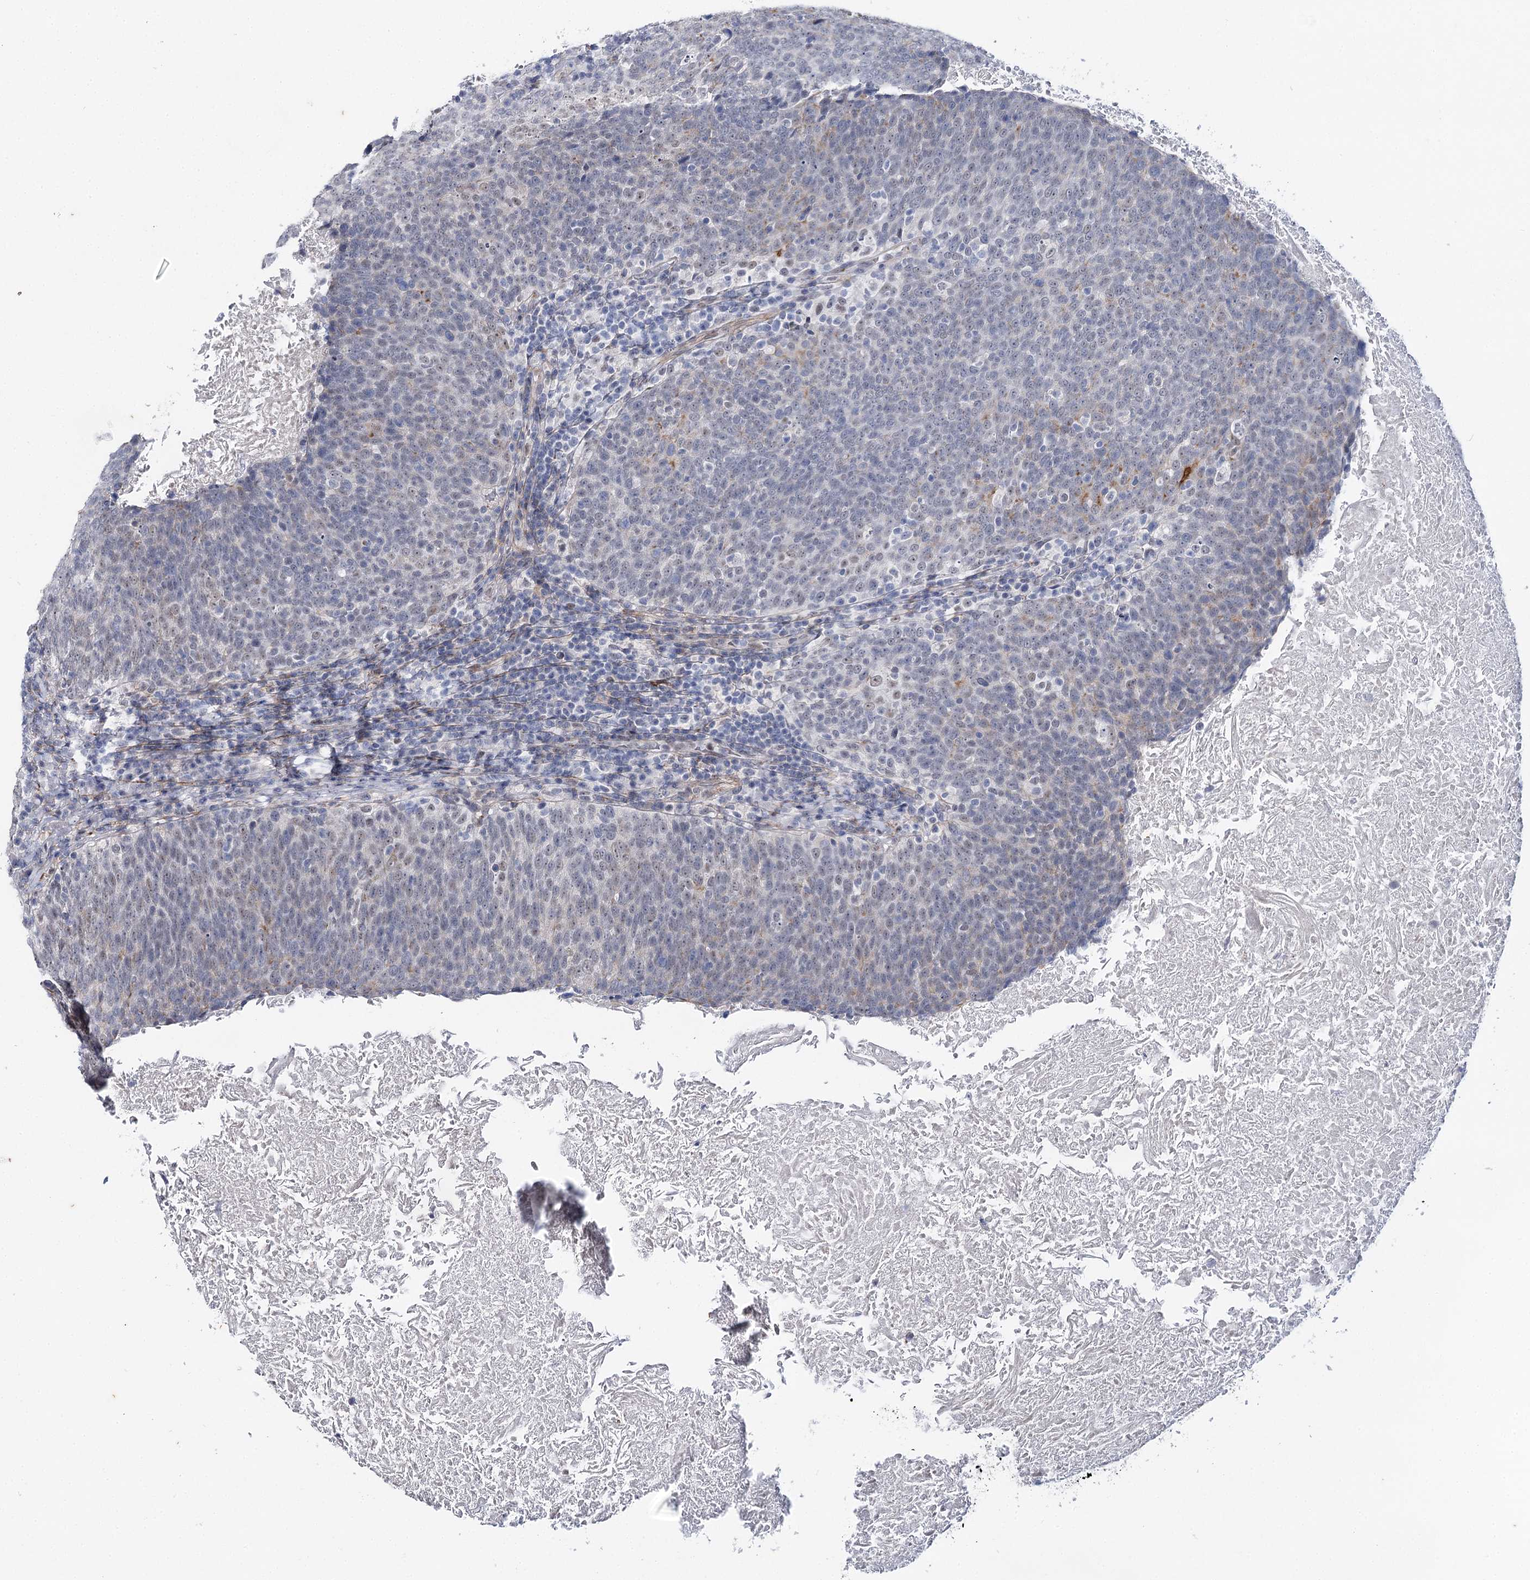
{"staining": {"intensity": "negative", "quantity": "none", "location": "none"}, "tissue": "head and neck cancer", "cell_type": "Tumor cells", "image_type": "cancer", "snomed": [{"axis": "morphology", "description": "Squamous cell carcinoma, NOS"}, {"axis": "morphology", "description": "Squamous cell carcinoma, metastatic, NOS"}, {"axis": "topography", "description": "Lymph node"}, {"axis": "topography", "description": "Head-Neck"}], "caption": "This is an IHC histopathology image of head and neck cancer (metastatic squamous cell carcinoma). There is no staining in tumor cells.", "gene": "AGXT2", "patient": {"sex": "male", "age": 62}}